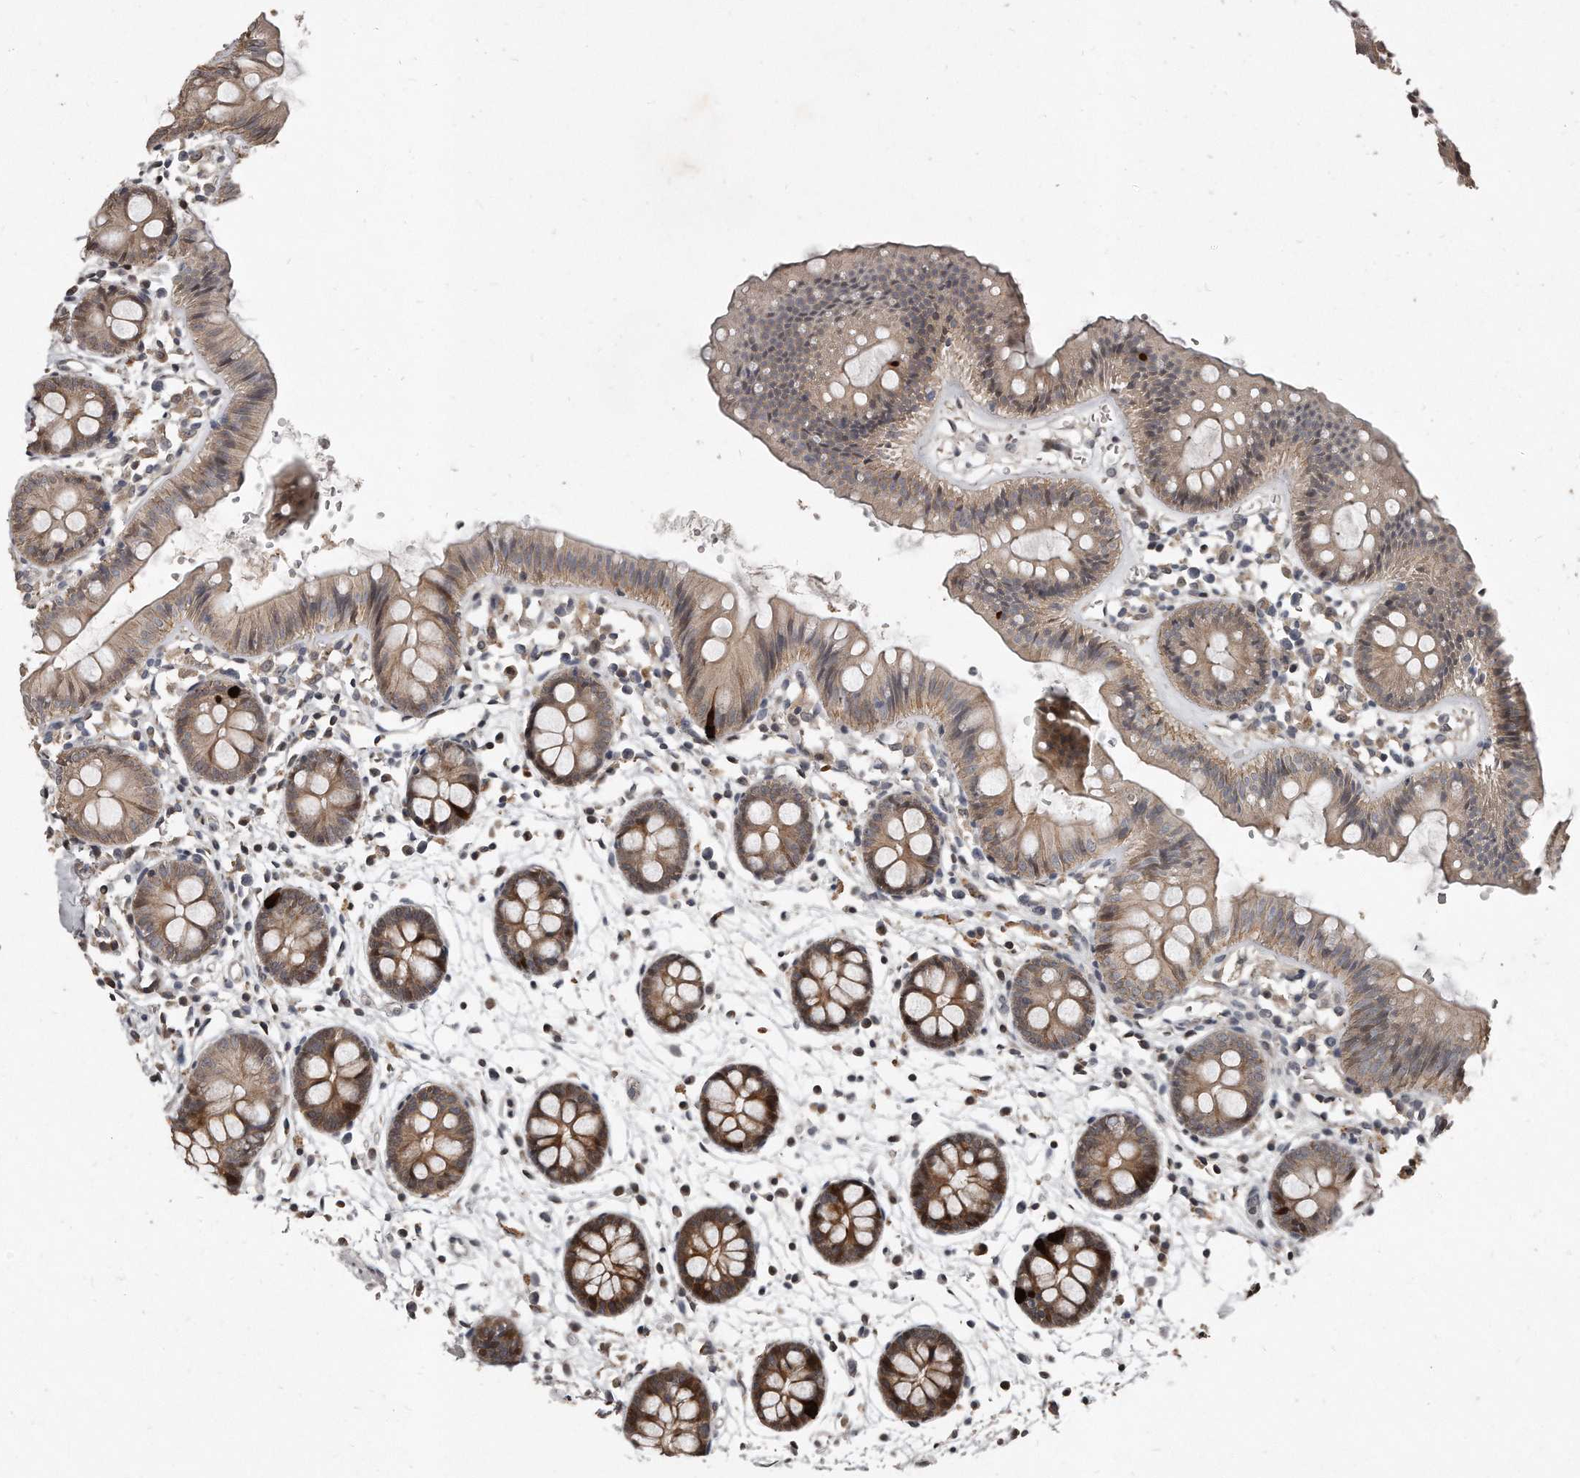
{"staining": {"intensity": "weak", "quantity": ">75%", "location": "cytoplasmic/membranous"}, "tissue": "colon", "cell_type": "Endothelial cells", "image_type": "normal", "snomed": [{"axis": "morphology", "description": "Normal tissue, NOS"}, {"axis": "topography", "description": "Colon"}], "caption": "An immunohistochemistry micrograph of unremarkable tissue is shown. Protein staining in brown labels weak cytoplasmic/membranous positivity in colon within endothelial cells.", "gene": "GCH1", "patient": {"sex": "male", "age": 56}}